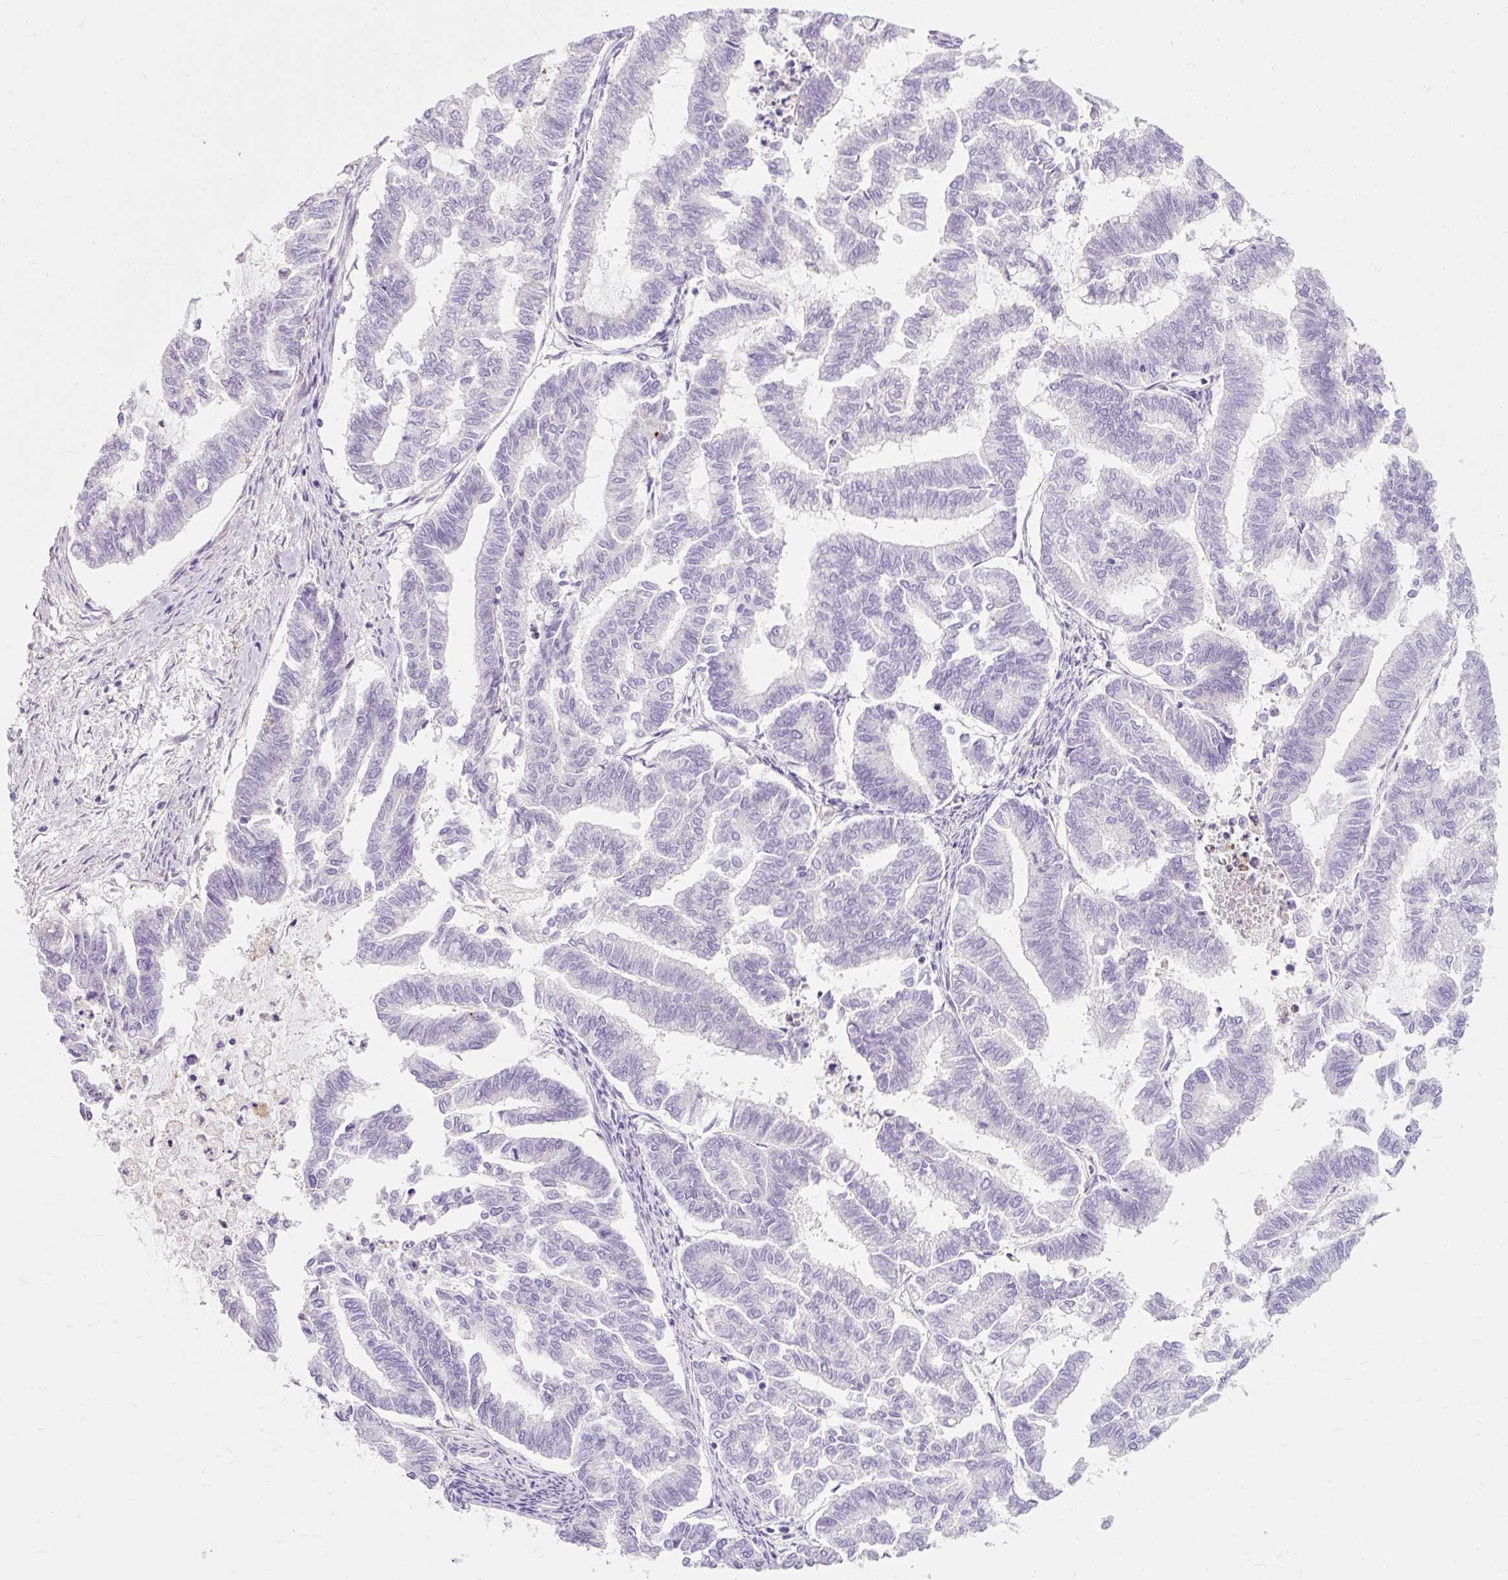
{"staining": {"intensity": "negative", "quantity": "none", "location": "none"}, "tissue": "endometrial cancer", "cell_type": "Tumor cells", "image_type": "cancer", "snomed": [{"axis": "morphology", "description": "Adenocarcinoma, NOS"}, {"axis": "topography", "description": "Endometrium"}], "caption": "High magnification brightfield microscopy of adenocarcinoma (endometrial) stained with DAB (3,3'-diaminobenzidine) (brown) and counterstained with hematoxylin (blue): tumor cells show no significant expression.", "gene": "CLDN25", "patient": {"sex": "female", "age": 79}}